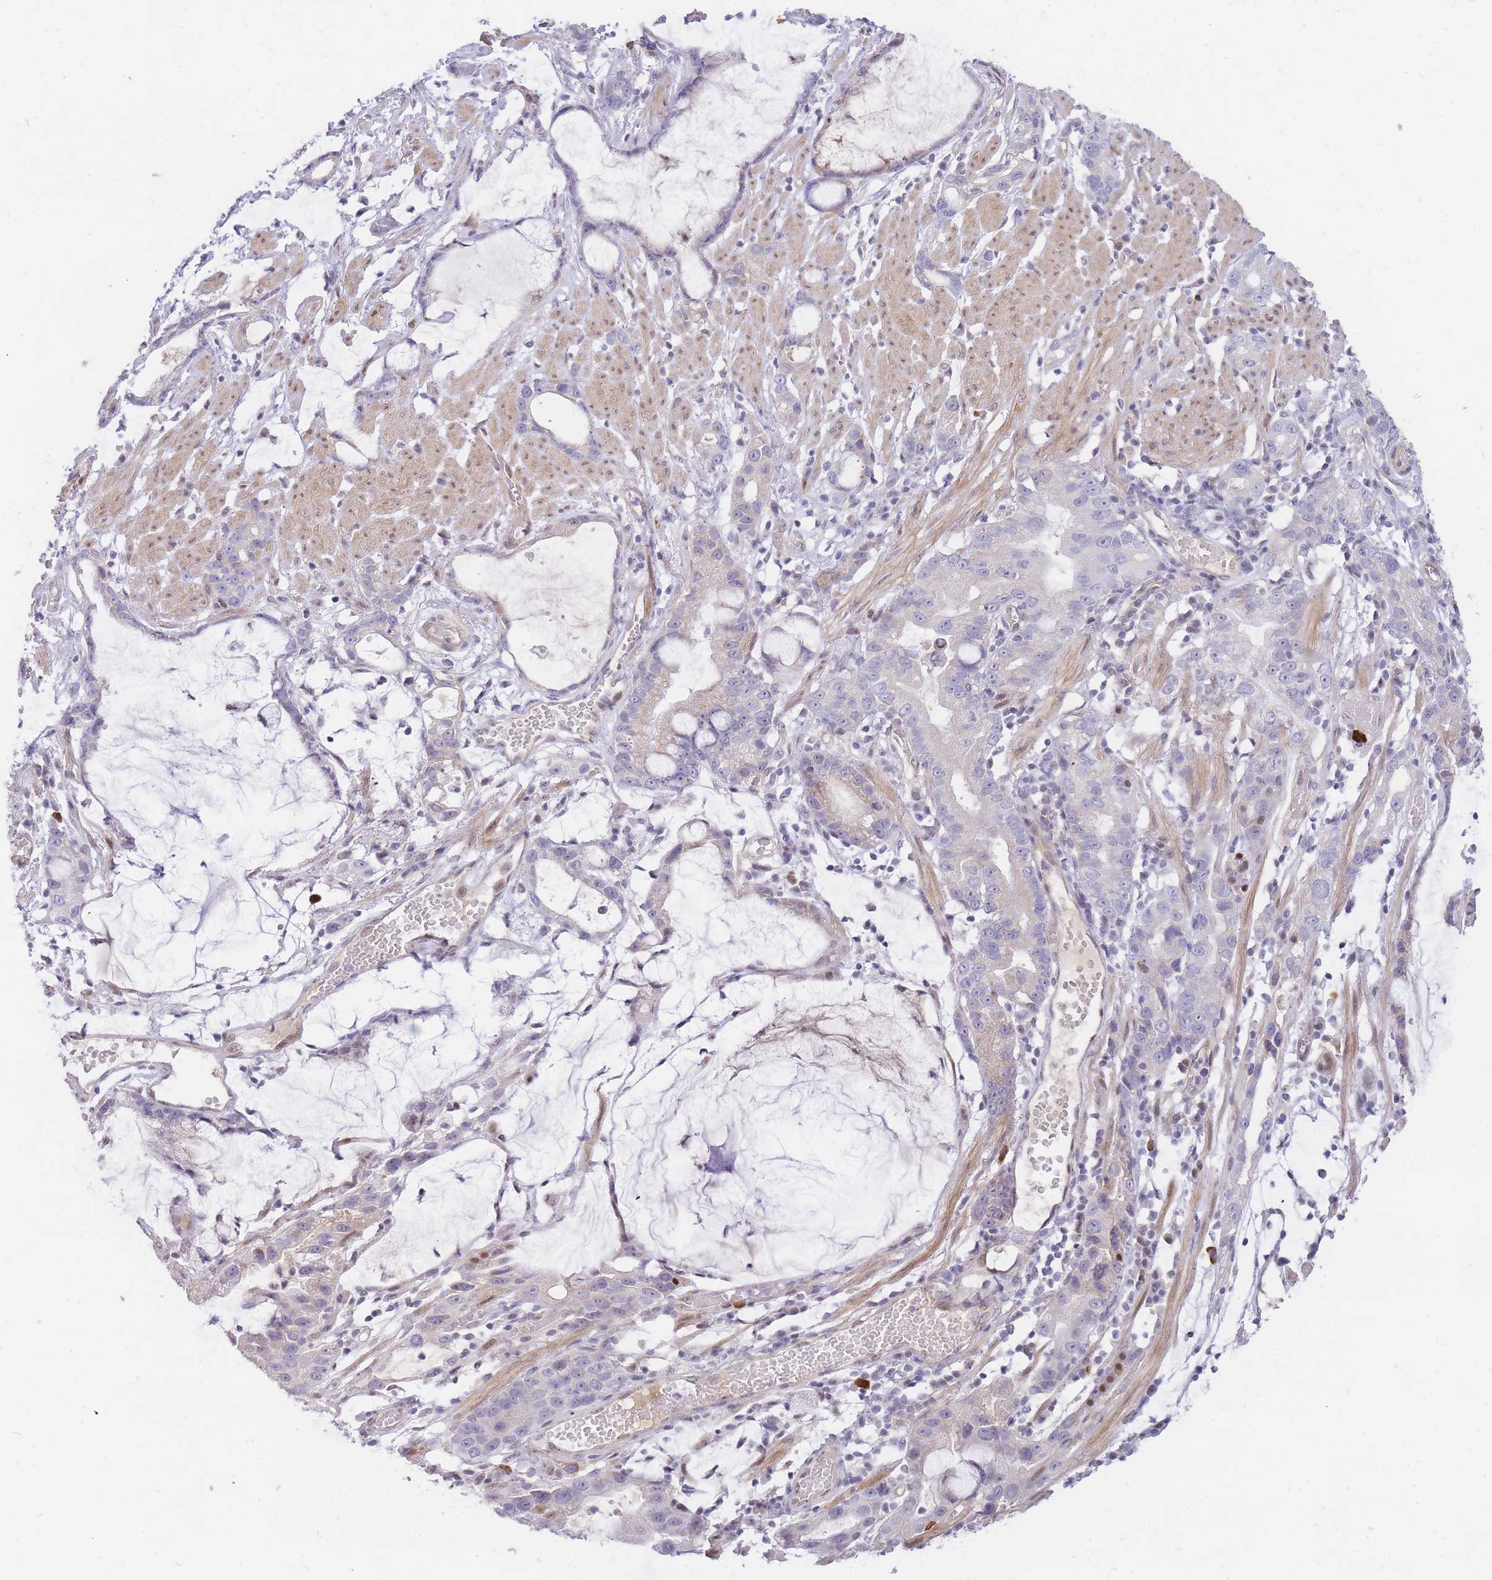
{"staining": {"intensity": "negative", "quantity": "none", "location": "none"}, "tissue": "stomach cancer", "cell_type": "Tumor cells", "image_type": "cancer", "snomed": [{"axis": "morphology", "description": "Adenocarcinoma, NOS"}, {"axis": "topography", "description": "Stomach"}], "caption": "The IHC histopathology image has no significant staining in tumor cells of adenocarcinoma (stomach) tissue.", "gene": "TLE2", "patient": {"sex": "male", "age": 55}}